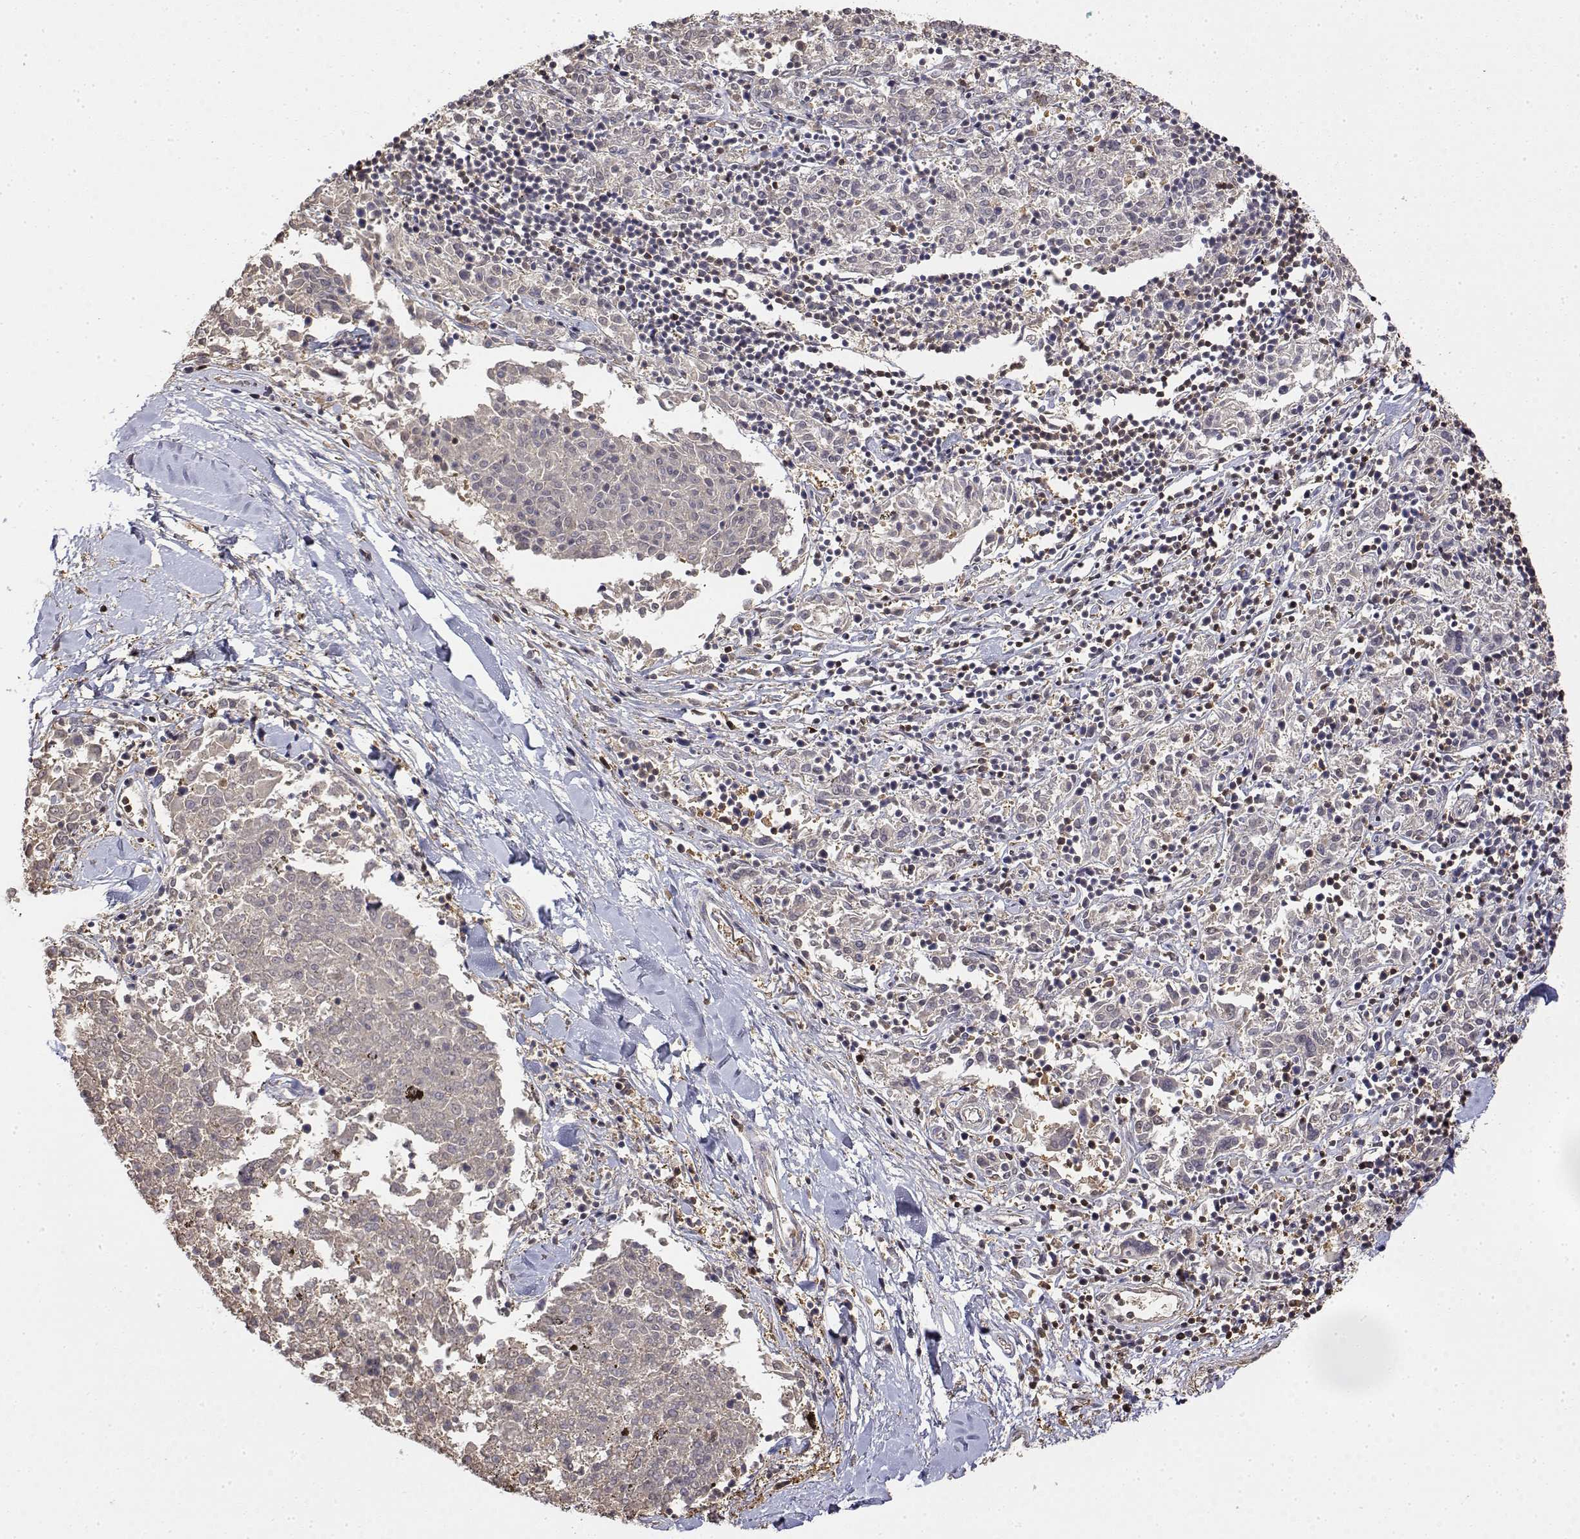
{"staining": {"intensity": "weak", "quantity": "25%-75%", "location": "nuclear"}, "tissue": "melanoma", "cell_type": "Tumor cells", "image_type": "cancer", "snomed": [{"axis": "morphology", "description": "Malignant melanoma, NOS"}, {"axis": "topography", "description": "Skin"}], "caption": "IHC photomicrograph of melanoma stained for a protein (brown), which demonstrates low levels of weak nuclear positivity in approximately 25%-75% of tumor cells.", "gene": "TPI1", "patient": {"sex": "female", "age": 72}}